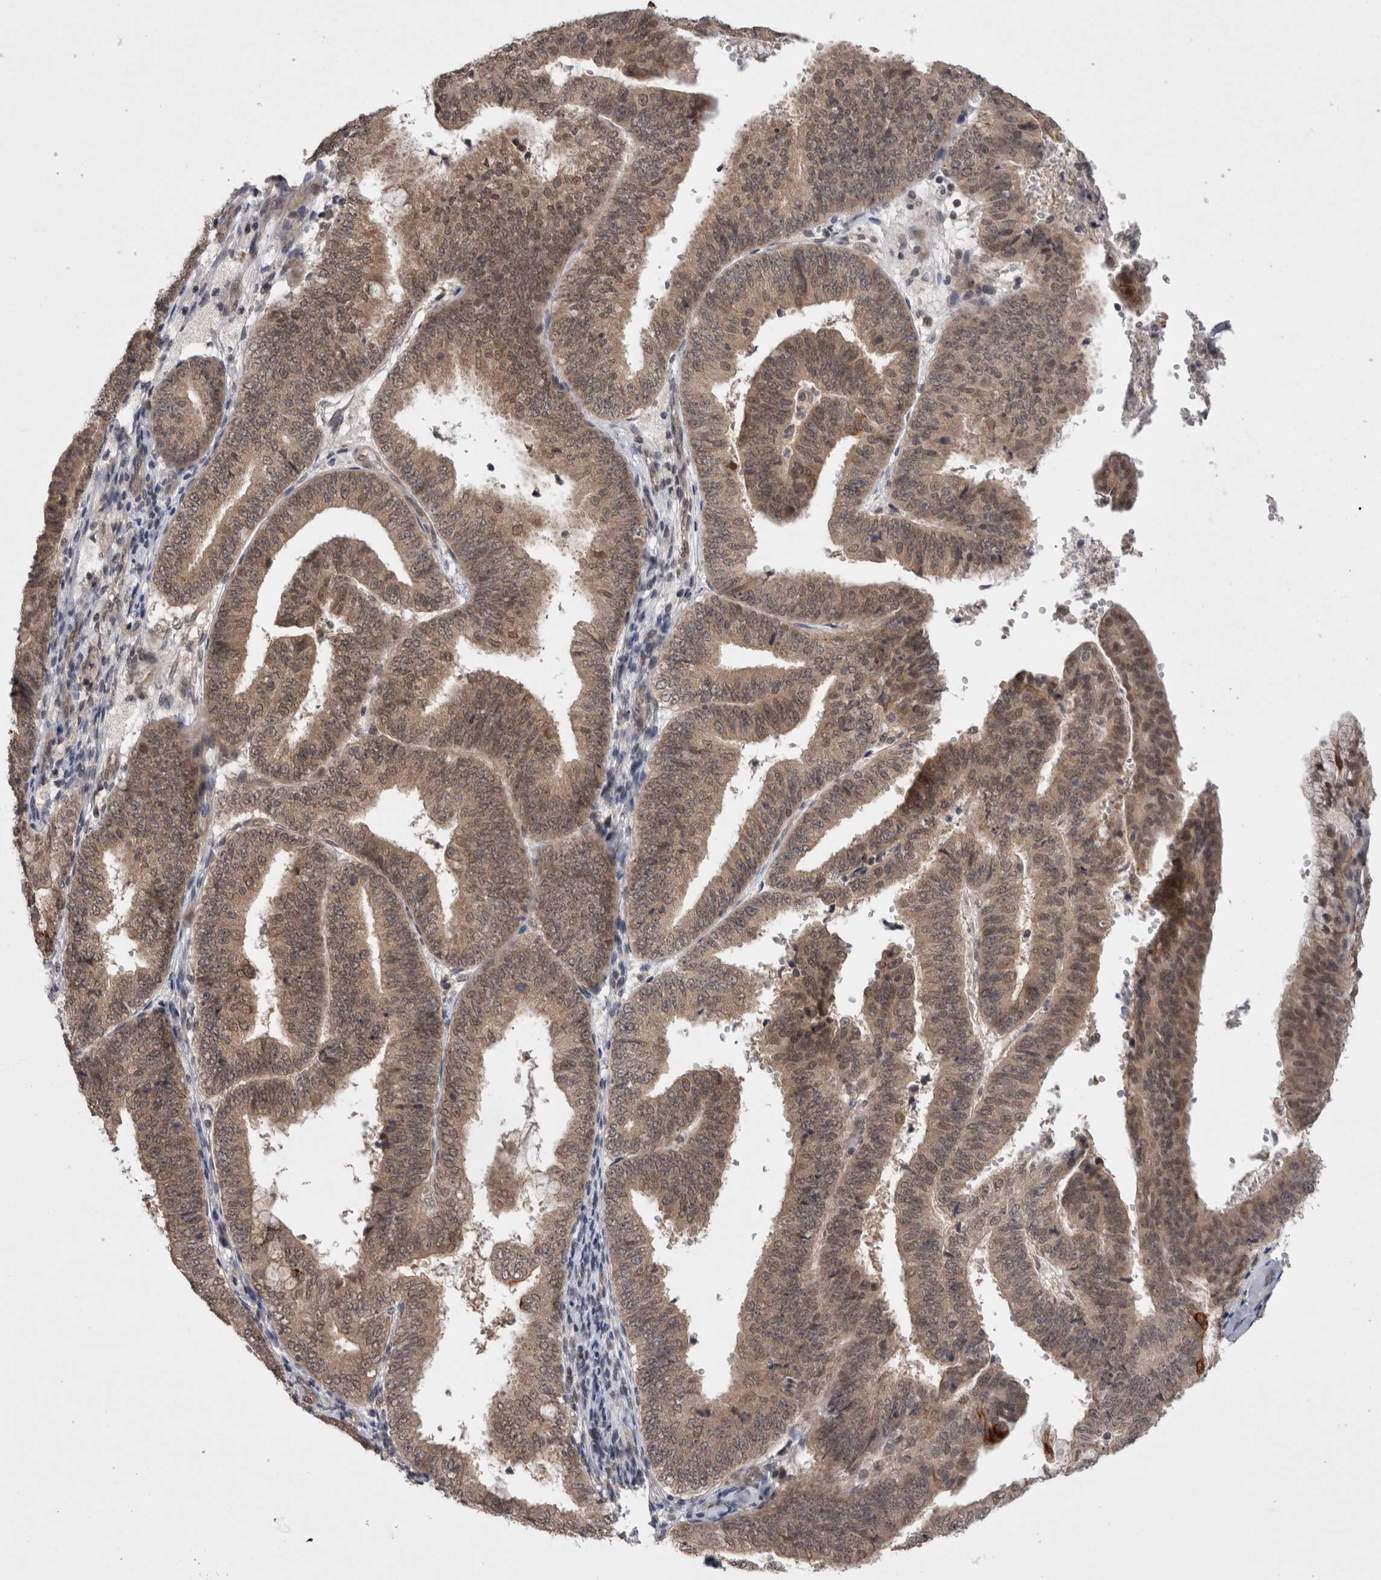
{"staining": {"intensity": "moderate", "quantity": "25%-75%", "location": "cytoplasmic/membranous,nuclear"}, "tissue": "endometrial cancer", "cell_type": "Tumor cells", "image_type": "cancer", "snomed": [{"axis": "morphology", "description": "Adenocarcinoma, NOS"}, {"axis": "topography", "description": "Endometrium"}], "caption": "DAB immunohistochemical staining of human endometrial cancer reveals moderate cytoplasmic/membranous and nuclear protein staining in about 25%-75% of tumor cells.", "gene": "ZNF341", "patient": {"sex": "female", "age": 63}}